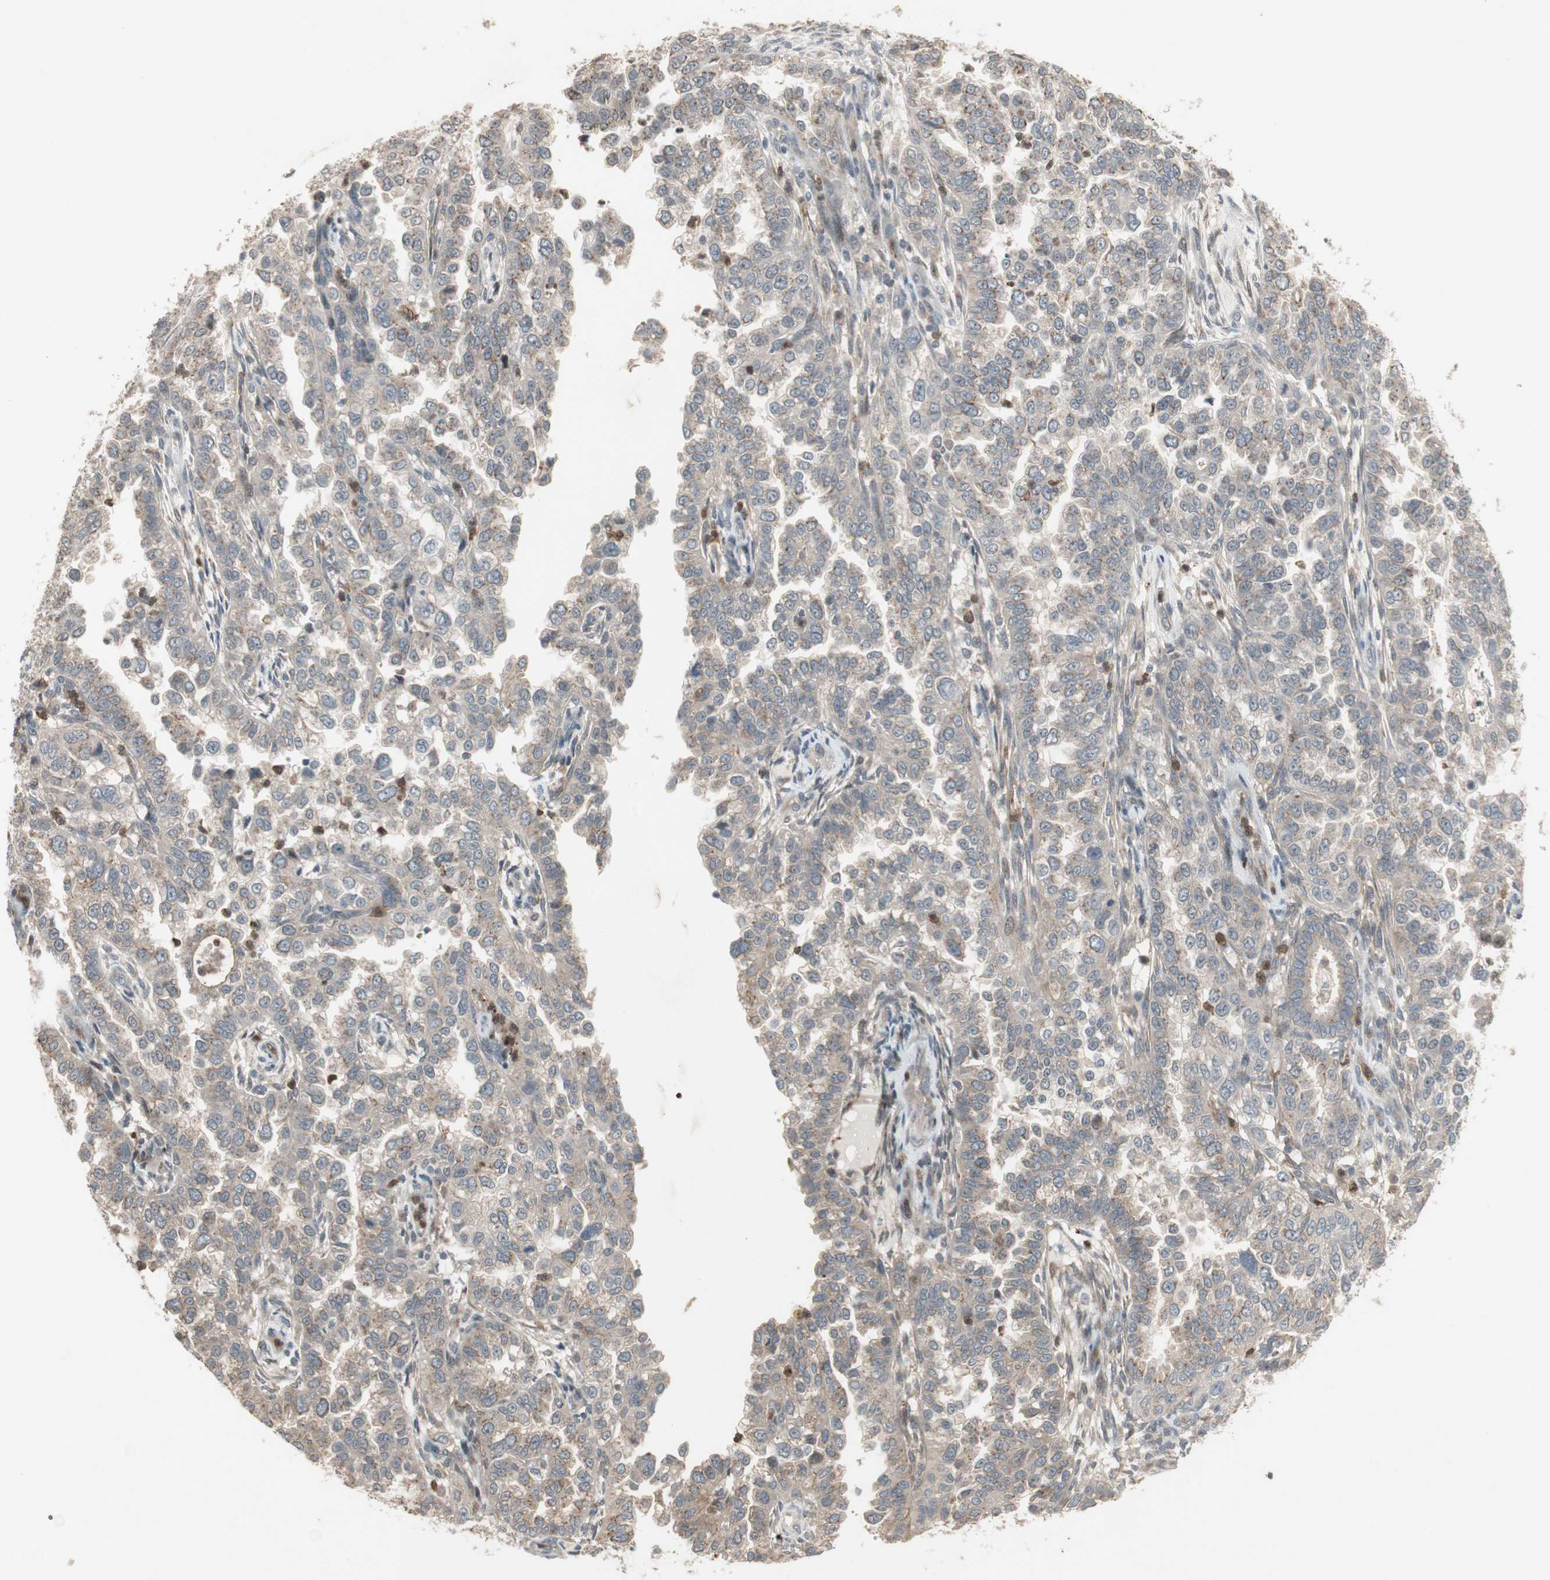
{"staining": {"intensity": "weak", "quantity": ">75%", "location": "cytoplasmic/membranous"}, "tissue": "endometrial cancer", "cell_type": "Tumor cells", "image_type": "cancer", "snomed": [{"axis": "morphology", "description": "Adenocarcinoma, NOS"}, {"axis": "topography", "description": "Endometrium"}], "caption": "IHC histopathology image of neoplastic tissue: human adenocarcinoma (endometrial) stained using immunohistochemistry (IHC) reveals low levels of weak protein expression localized specifically in the cytoplasmic/membranous of tumor cells, appearing as a cytoplasmic/membranous brown color.", "gene": "SNX4", "patient": {"sex": "female", "age": 85}}